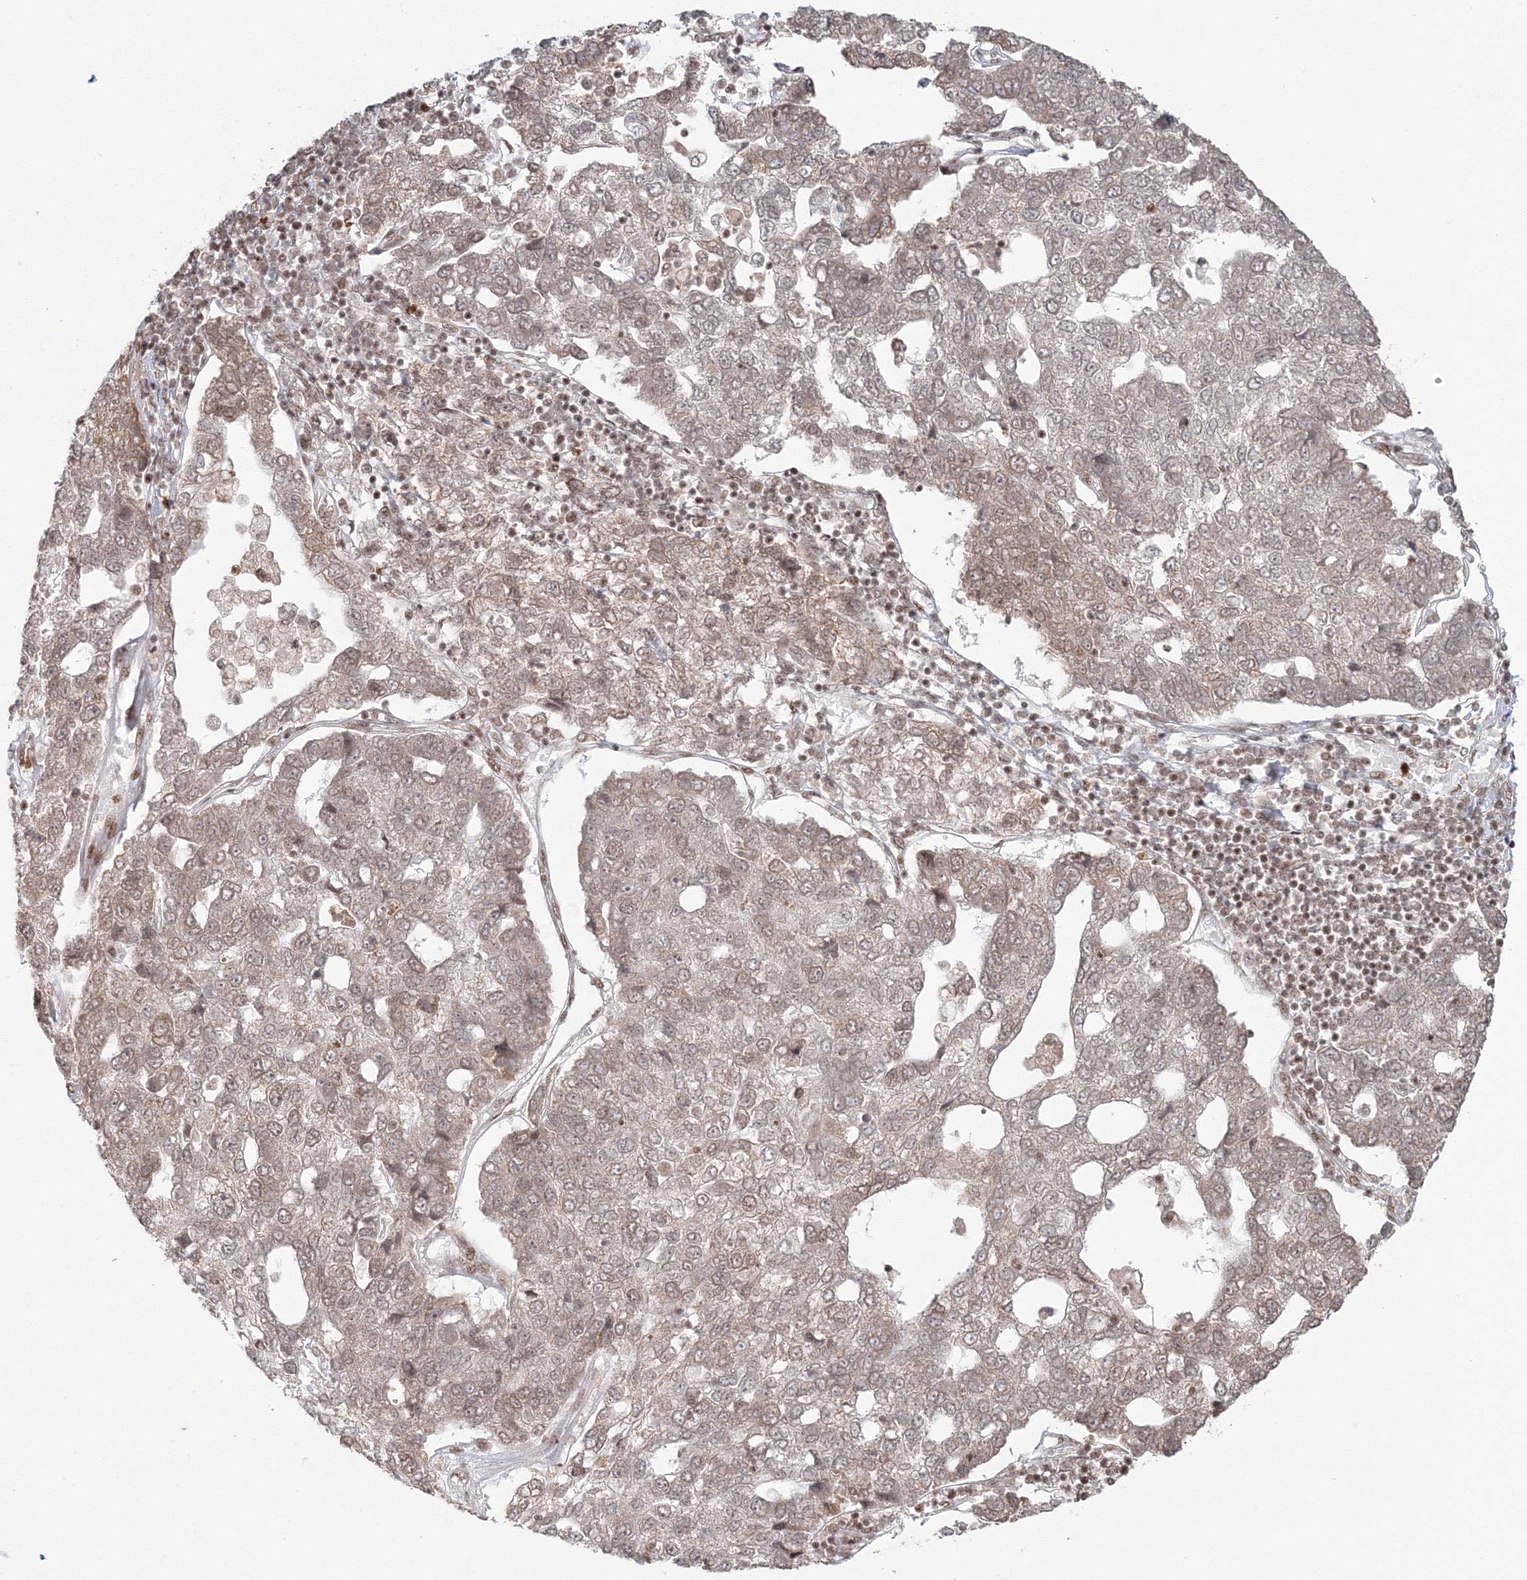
{"staining": {"intensity": "moderate", "quantity": "25%-75%", "location": "nuclear"}, "tissue": "pancreatic cancer", "cell_type": "Tumor cells", "image_type": "cancer", "snomed": [{"axis": "morphology", "description": "Adenocarcinoma, NOS"}, {"axis": "topography", "description": "Pancreas"}], "caption": "IHC image of neoplastic tissue: pancreatic adenocarcinoma stained using immunohistochemistry (IHC) demonstrates medium levels of moderate protein expression localized specifically in the nuclear of tumor cells, appearing as a nuclear brown color.", "gene": "KIF20A", "patient": {"sex": "female", "age": 61}}